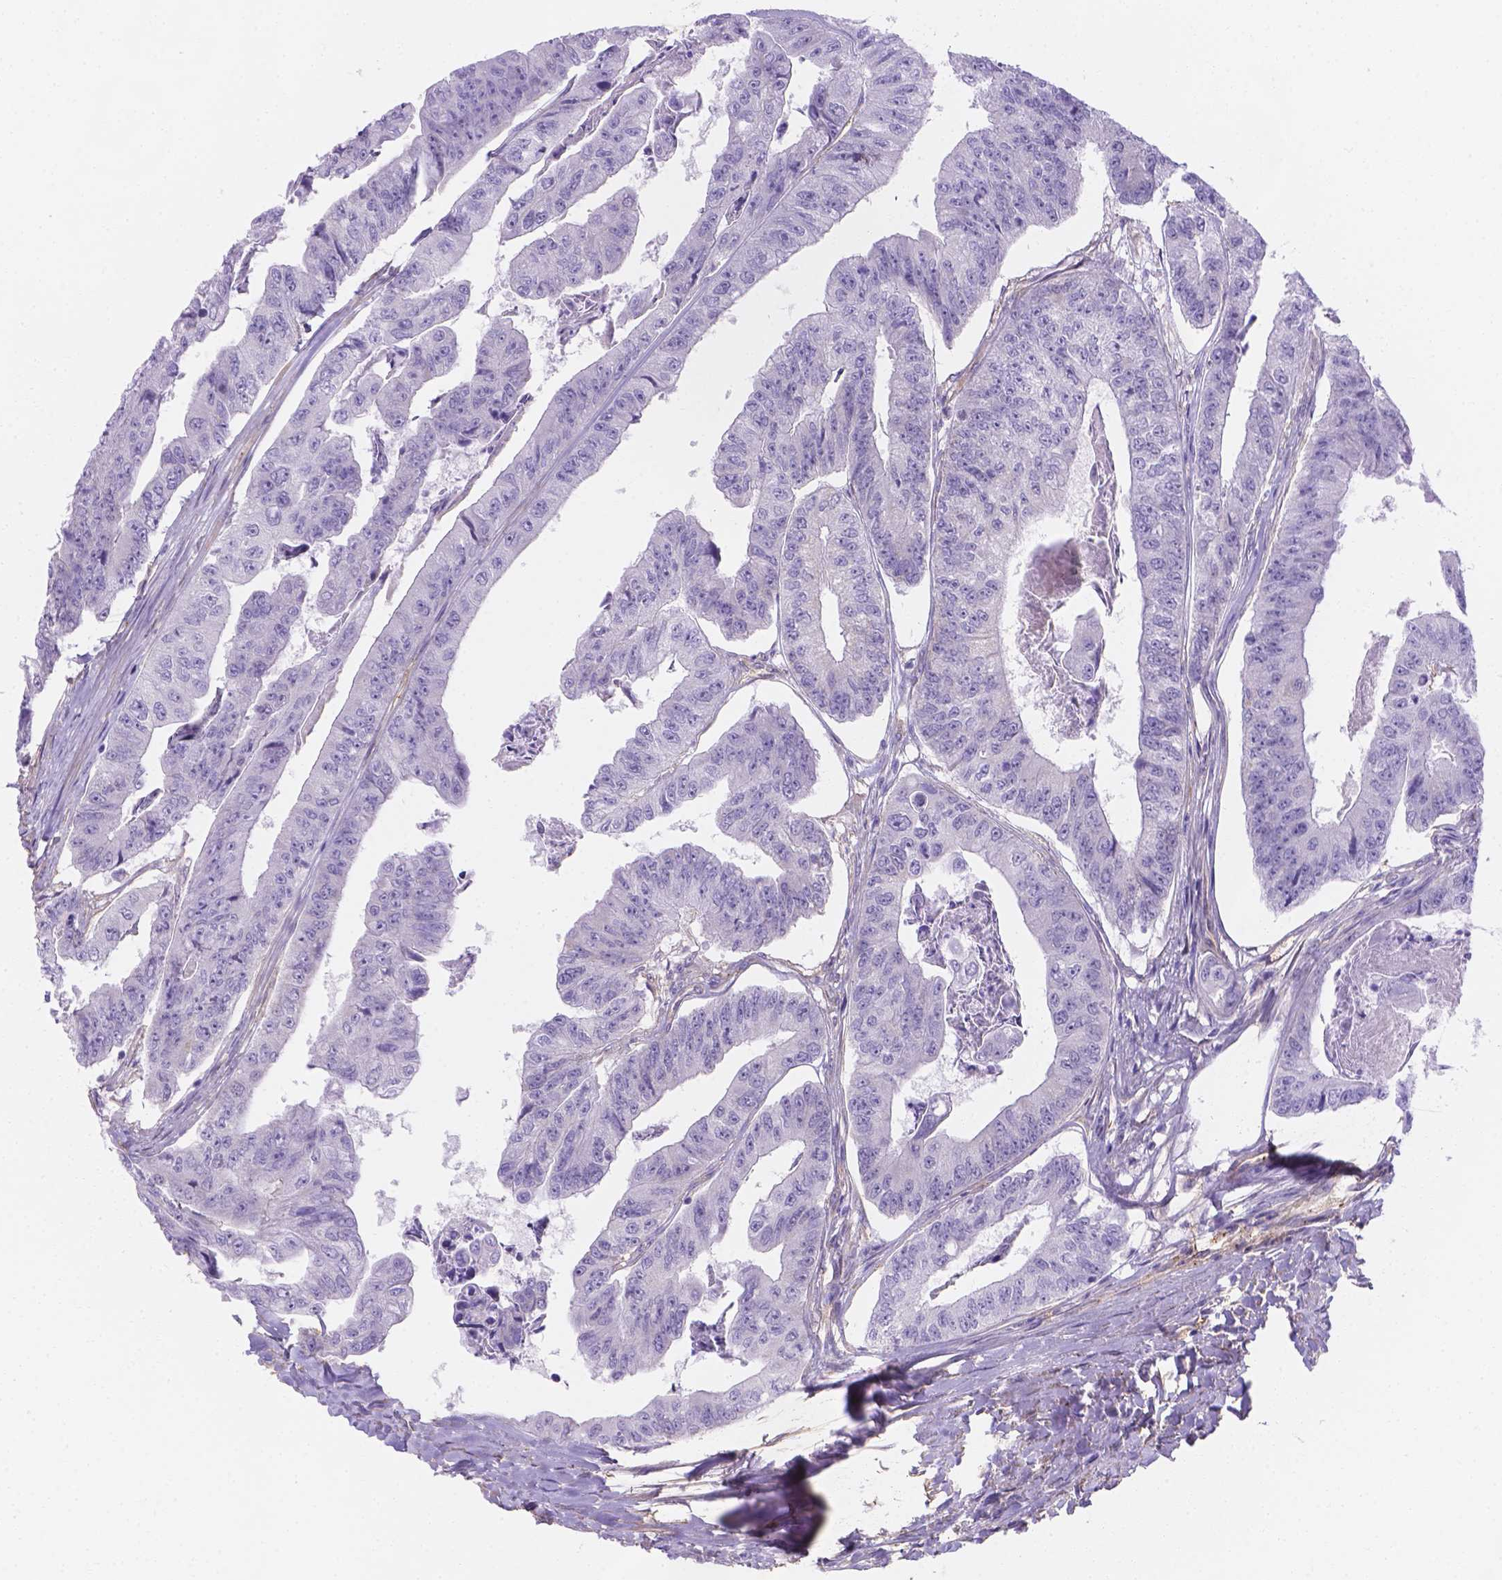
{"staining": {"intensity": "negative", "quantity": "none", "location": "none"}, "tissue": "colorectal cancer", "cell_type": "Tumor cells", "image_type": "cancer", "snomed": [{"axis": "morphology", "description": "Adenocarcinoma, NOS"}, {"axis": "topography", "description": "Colon"}], "caption": "Protein analysis of adenocarcinoma (colorectal) exhibits no significant positivity in tumor cells.", "gene": "SLC40A1", "patient": {"sex": "female", "age": 67}}